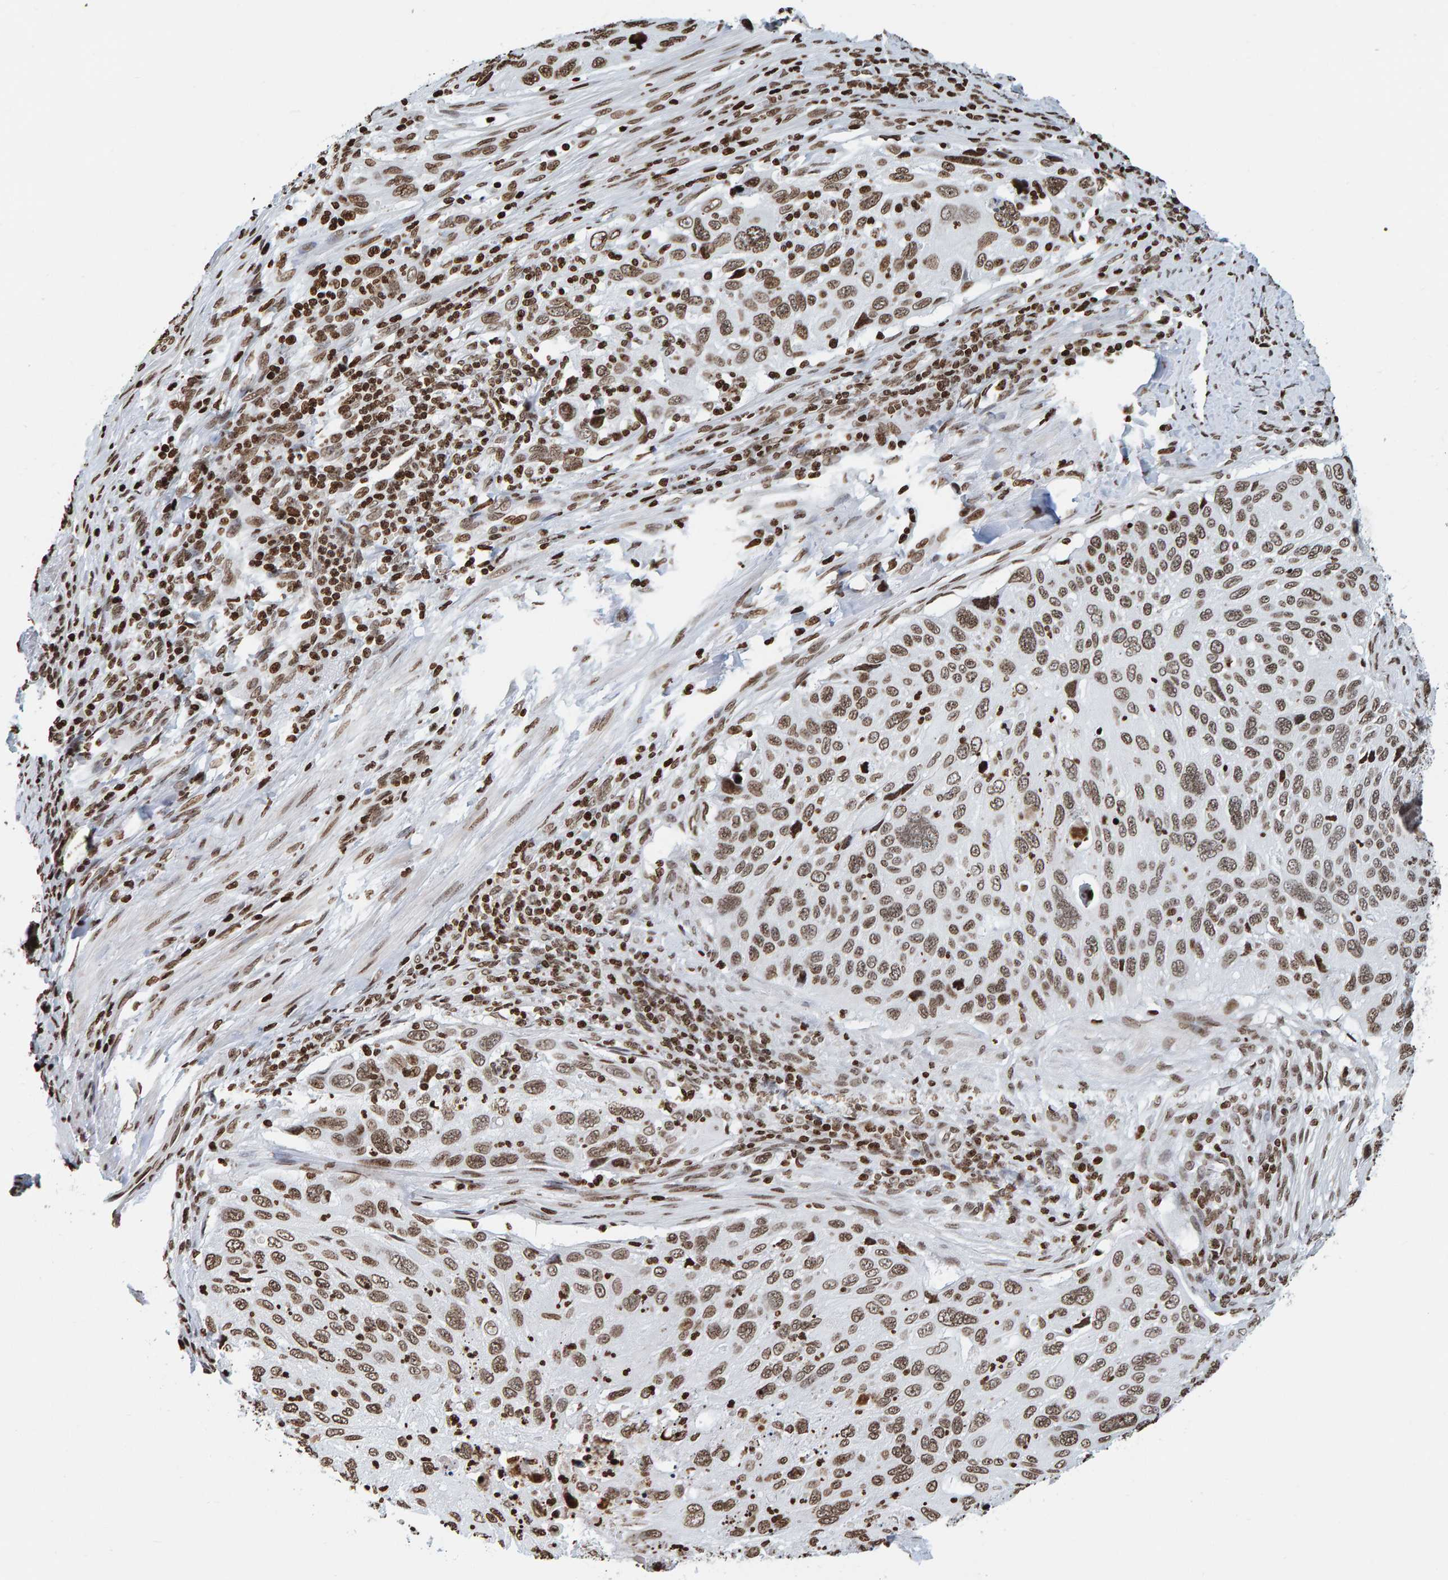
{"staining": {"intensity": "moderate", "quantity": ">75%", "location": "nuclear"}, "tissue": "cervical cancer", "cell_type": "Tumor cells", "image_type": "cancer", "snomed": [{"axis": "morphology", "description": "Squamous cell carcinoma, NOS"}, {"axis": "topography", "description": "Cervix"}], "caption": "Cervical cancer was stained to show a protein in brown. There is medium levels of moderate nuclear staining in about >75% of tumor cells.", "gene": "BRF2", "patient": {"sex": "female", "age": 70}}